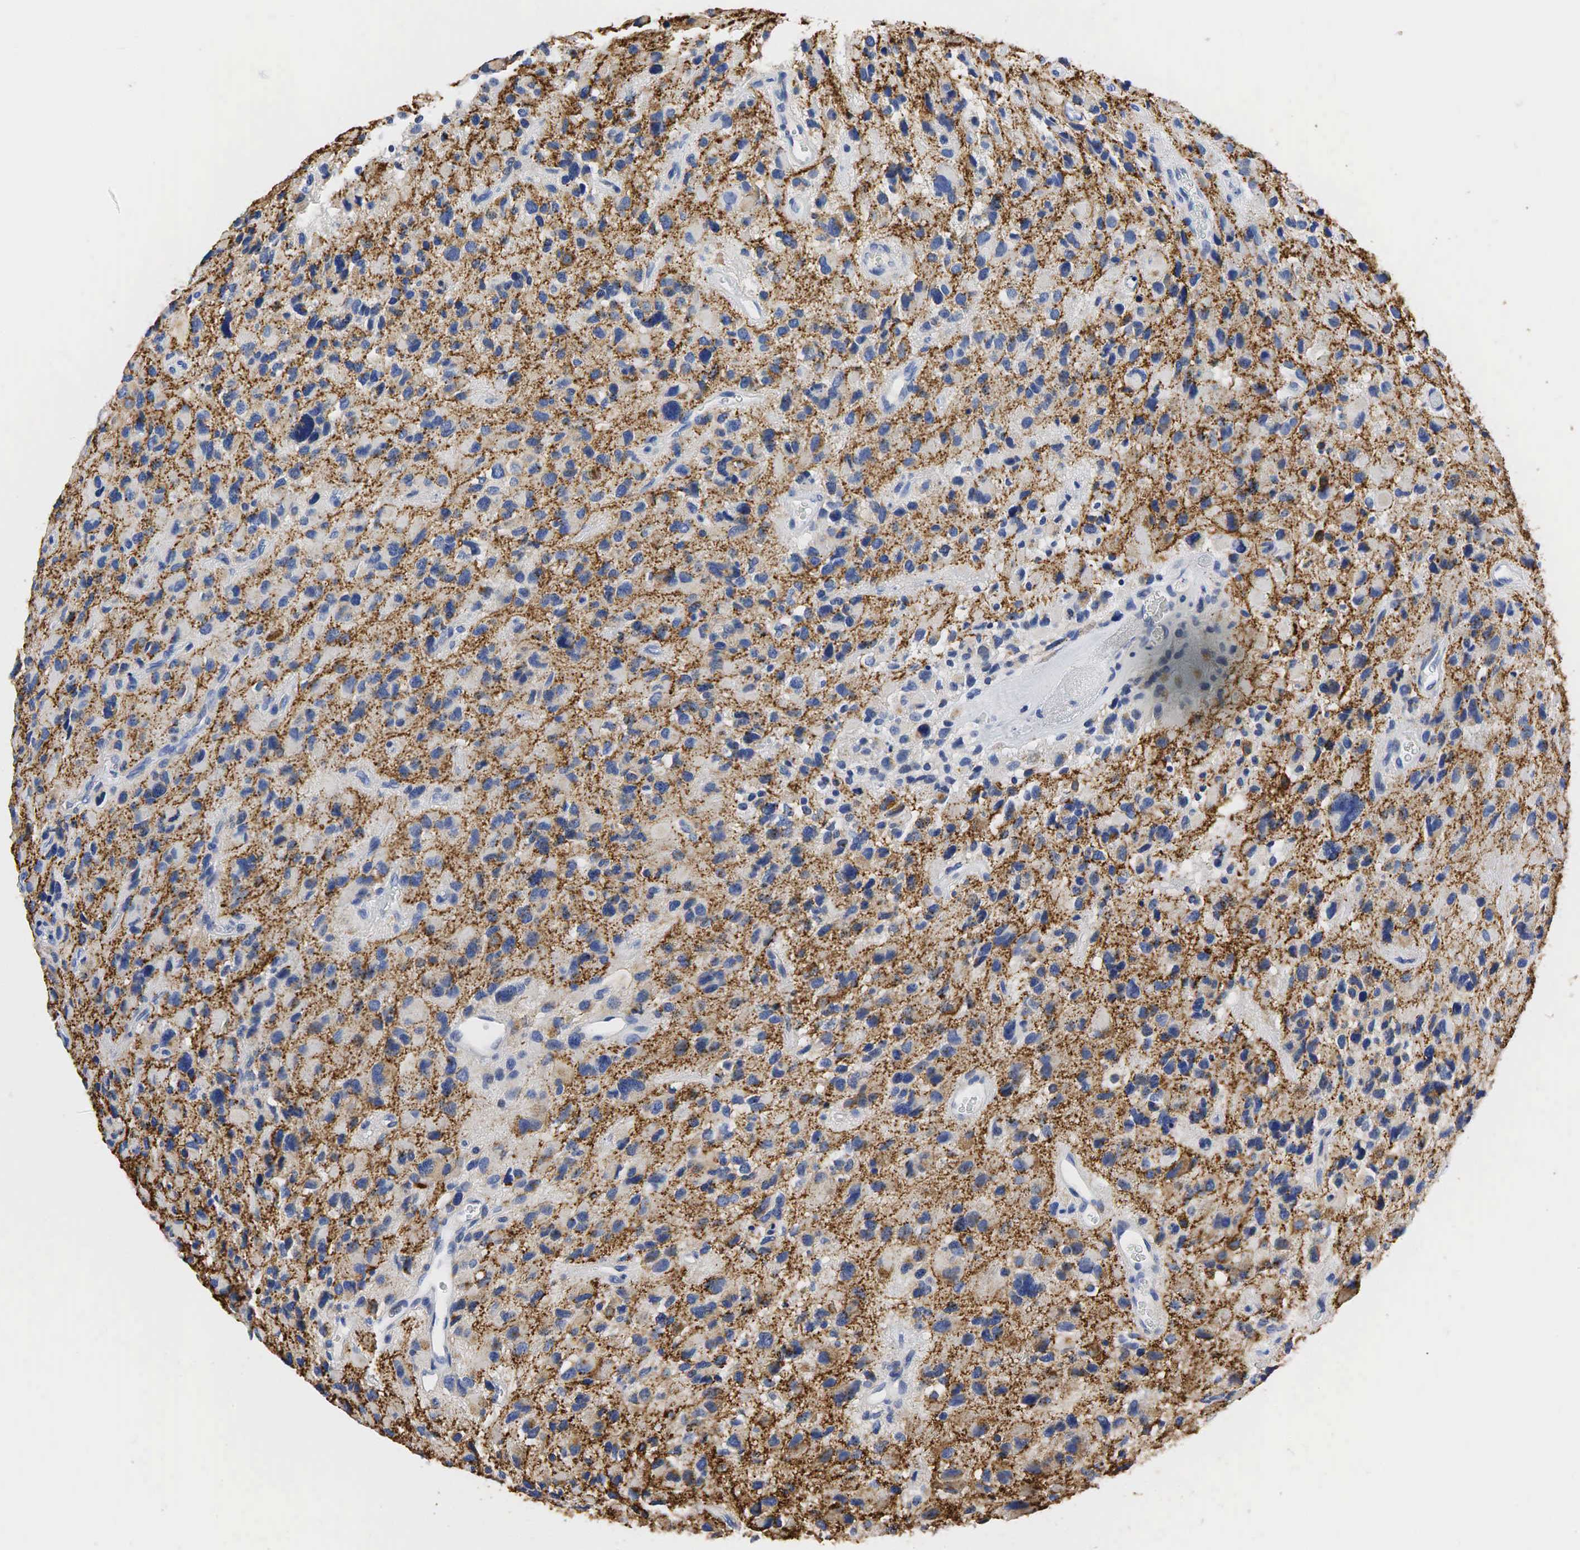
{"staining": {"intensity": "moderate", "quantity": "25%-75%", "location": "cytoplasmic/membranous"}, "tissue": "glioma", "cell_type": "Tumor cells", "image_type": "cancer", "snomed": [{"axis": "morphology", "description": "Glioma, malignant, High grade"}, {"axis": "topography", "description": "Brain"}], "caption": "Glioma stained with immunohistochemistry shows moderate cytoplasmic/membranous staining in about 25%-75% of tumor cells.", "gene": "SYP", "patient": {"sex": "male", "age": 69}}